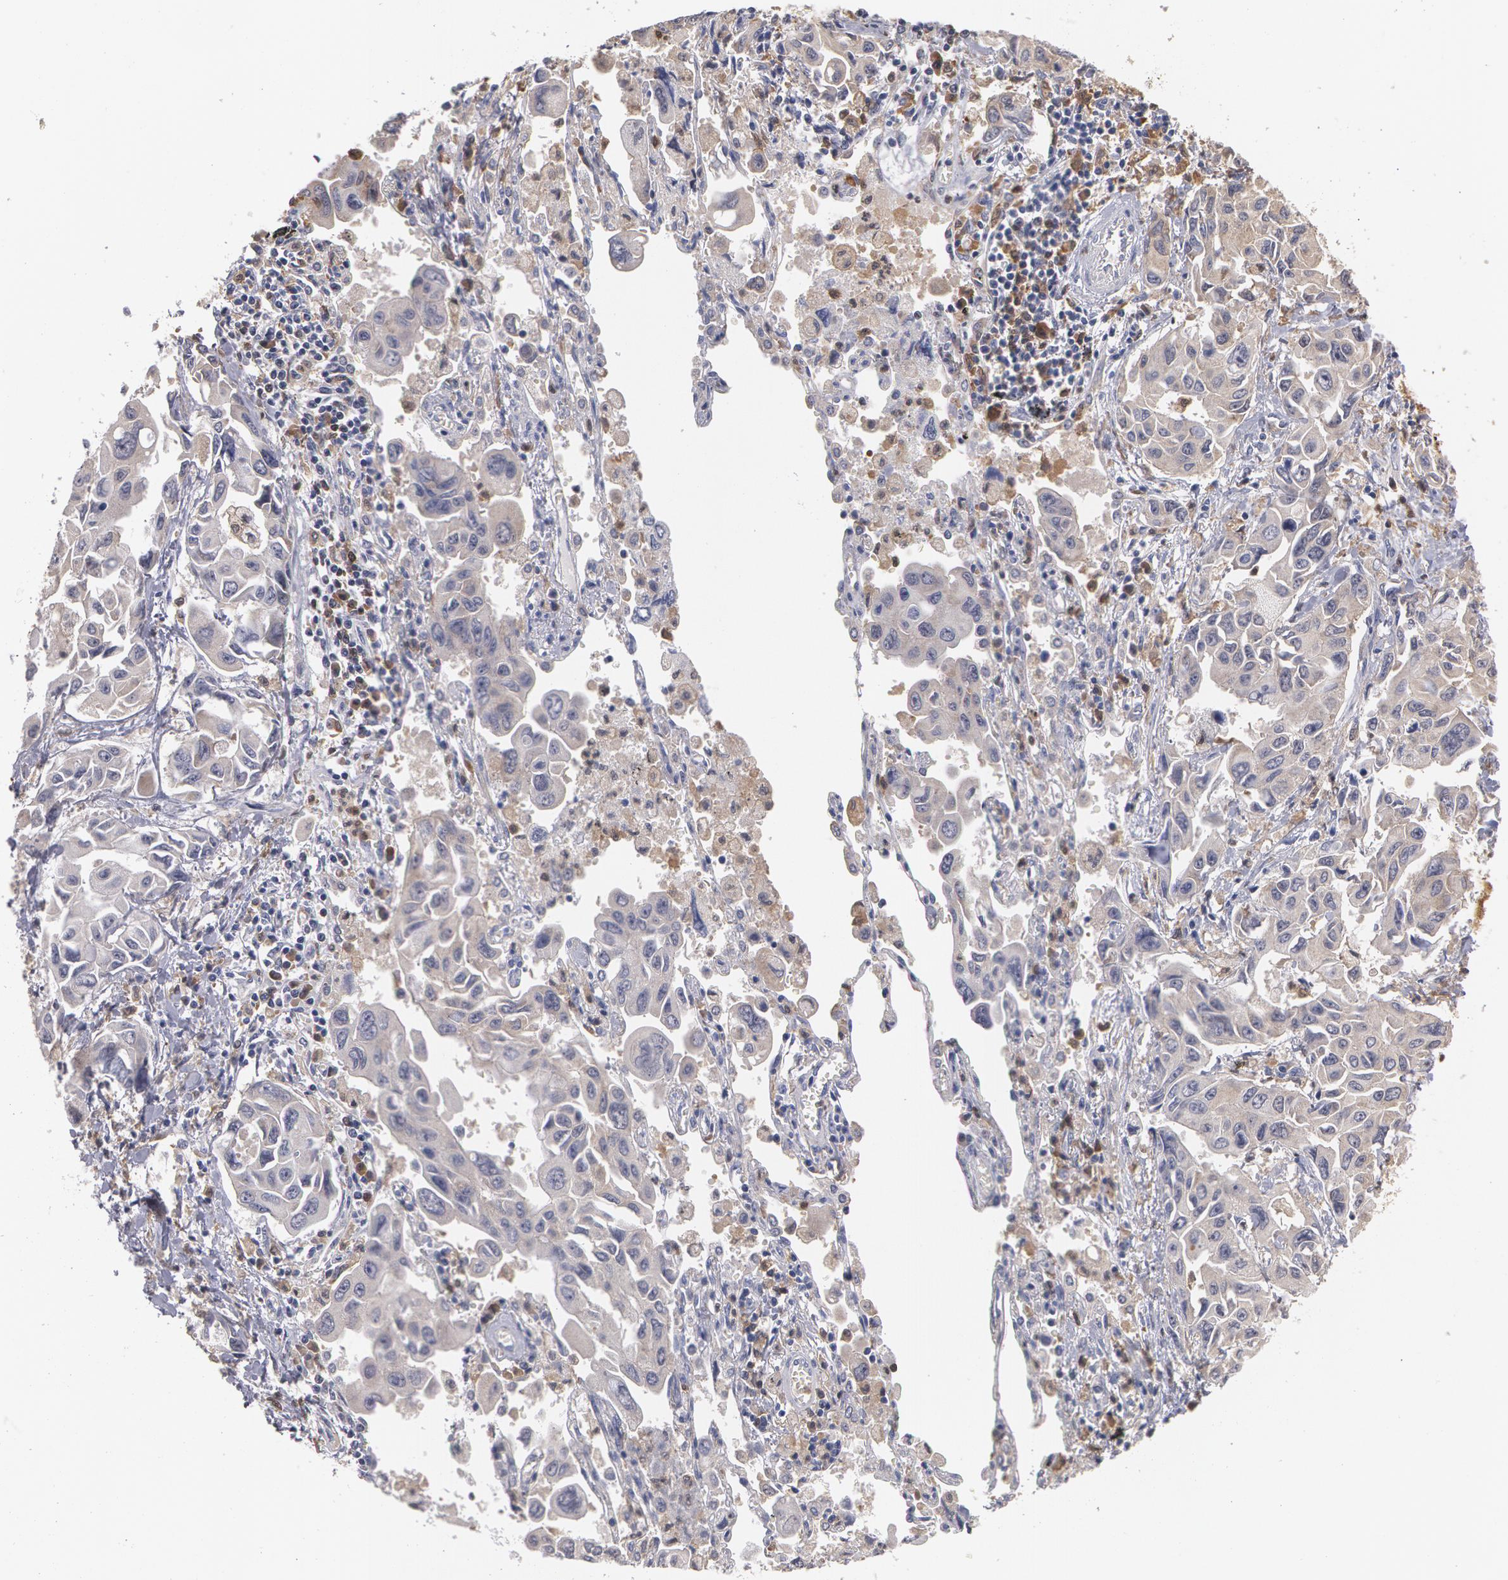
{"staining": {"intensity": "weak", "quantity": ">75%", "location": "cytoplasmic/membranous"}, "tissue": "lung cancer", "cell_type": "Tumor cells", "image_type": "cancer", "snomed": [{"axis": "morphology", "description": "Adenocarcinoma, NOS"}, {"axis": "topography", "description": "Lung"}], "caption": "Tumor cells exhibit weak cytoplasmic/membranous expression in about >75% of cells in lung cancer.", "gene": "SYK", "patient": {"sex": "male", "age": 64}}